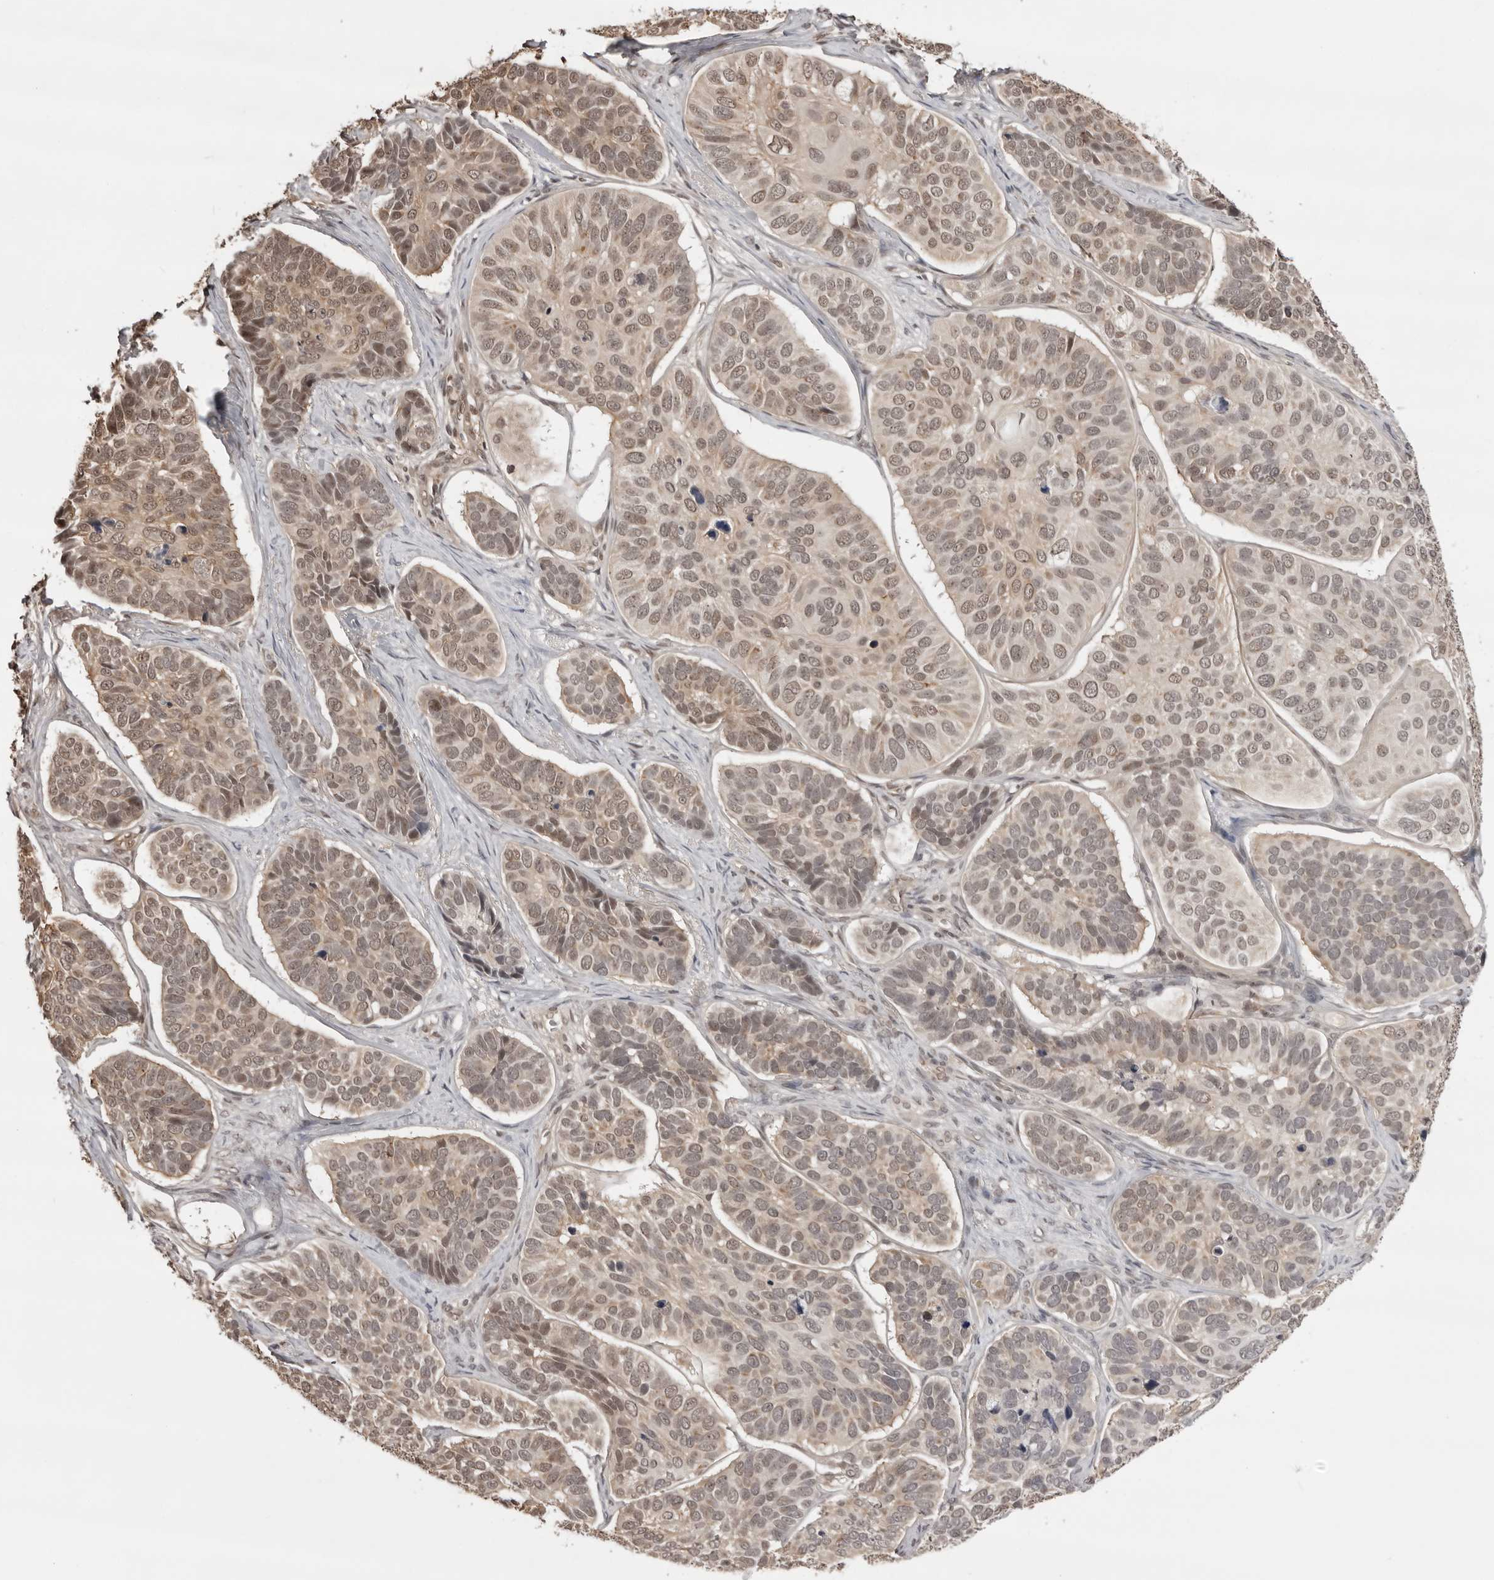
{"staining": {"intensity": "weak", "quantity": "25%-75%", "location": "nuclear"}, "tissue": "skin cancer", "cell_type": "Tumor cells", "image_type": "cancer", "snomed": [{"axis": "morphology", "description": "Basal cell carcinoma"}, {"axis": "topography", "description": "Skin"}], "caption": "Skin cancer tissue reveals weak nuclear positivity in approximately 25%-75% of tumor cells, visualized by immunohistochemistry. The staining was performed using DAB (3,3'-diaminobenzidine), with brown indicating positive protein expression. Nuclei are stained blue with hematoxylin.", "gene": "SDE2", "patient": {"sex": "male", "age": 62}}